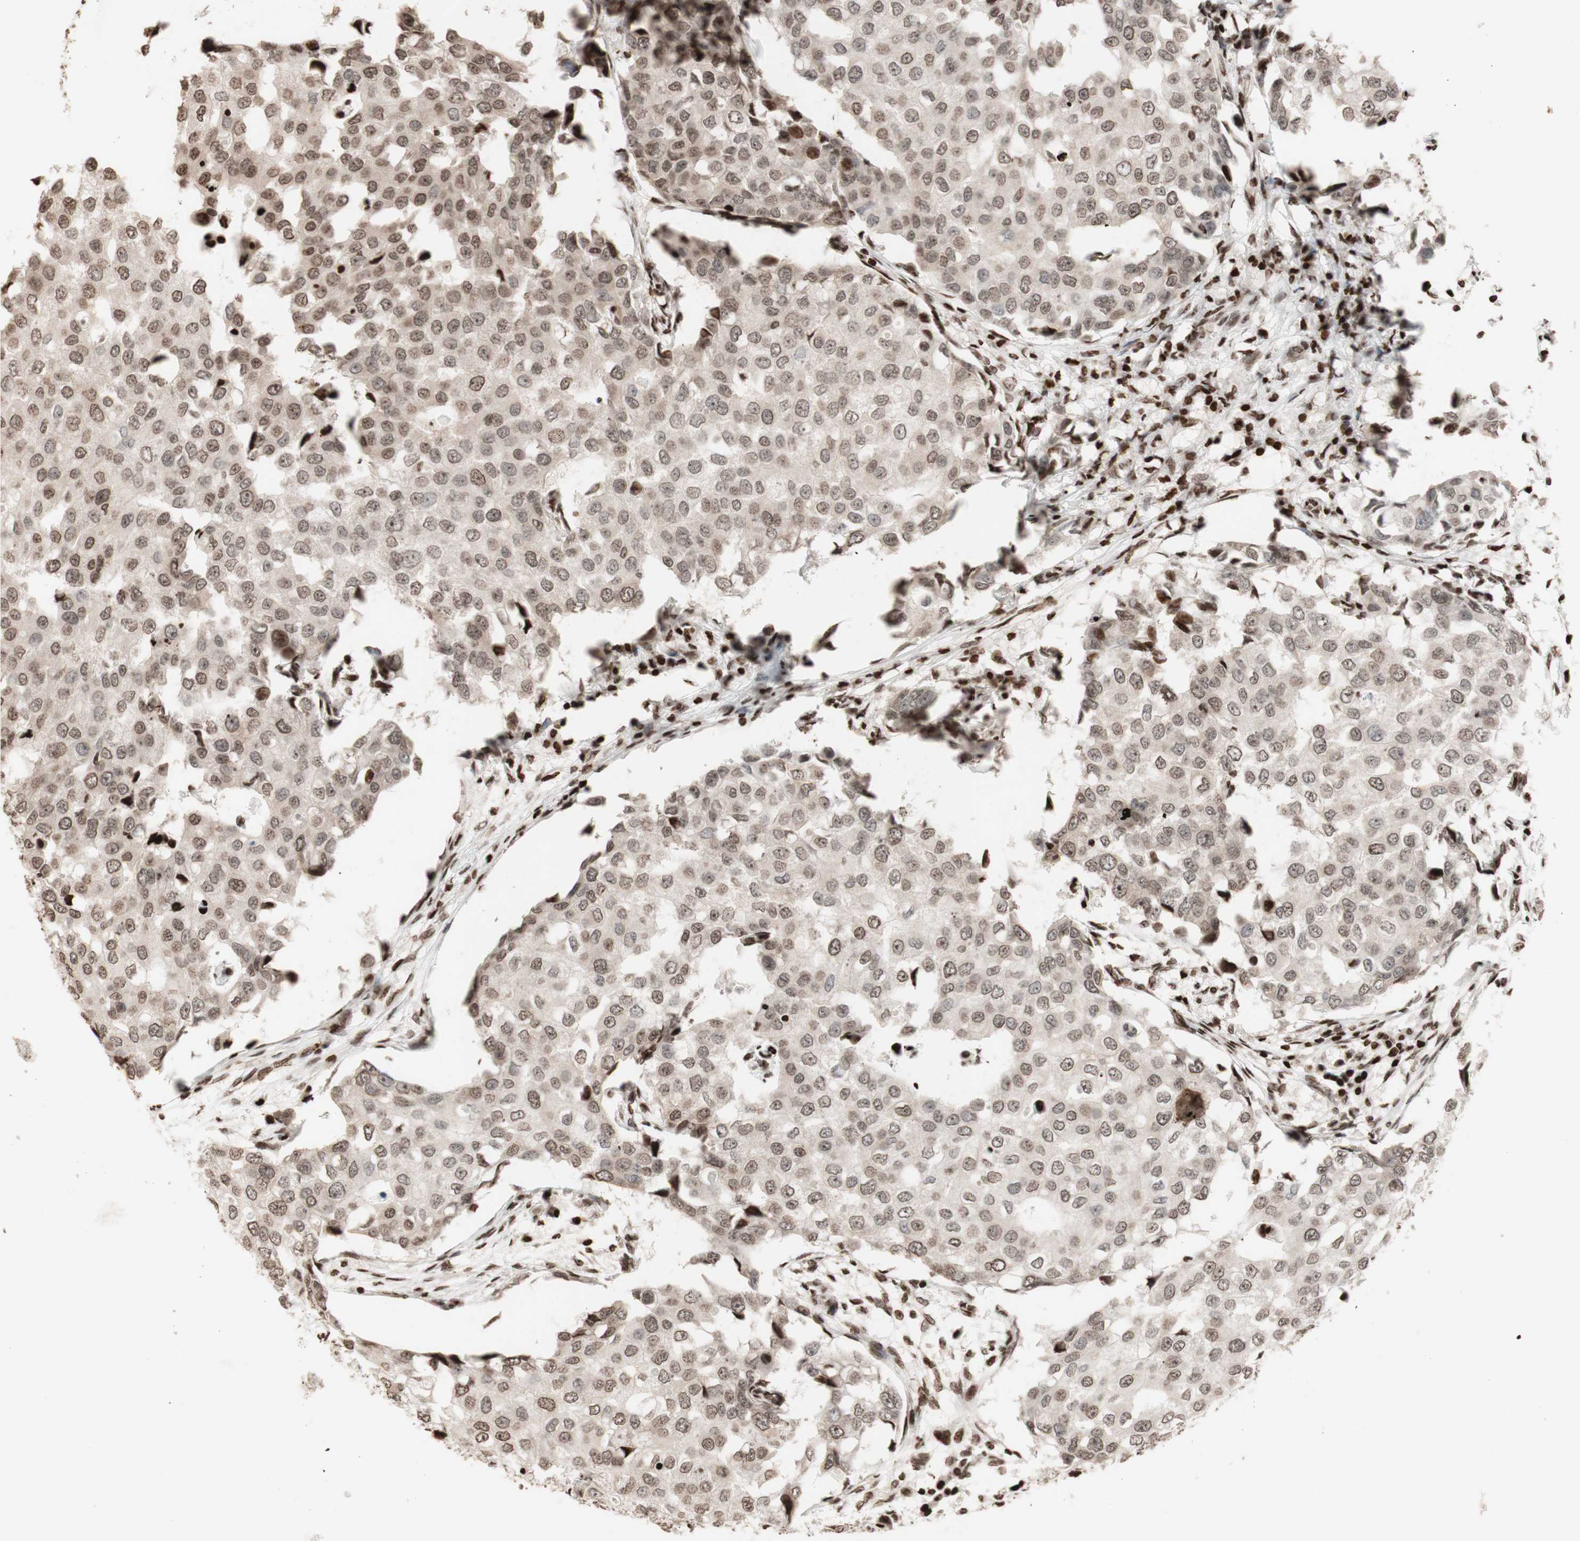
{"staining": {"intensity": "moderate", "quantity": ">75%", "location": "nuclear"}, "tissue": "breast cancer", "cell_type": "Tumor cells", "image_type": "cancer", "snomed": [{"axis": "morphology", "description": "Duct carcinoma"}, {"axis": "topography", "description": "Breast"}], "caption": "Human breast cancer (infiltrating ductal carcinoma) stained for a protein (brown) shows moderate nuclear positive staining in approximately >75% of tumor cells.", "gene": "NCAPD2", "patient": {"sex": "female", "age": 27}}